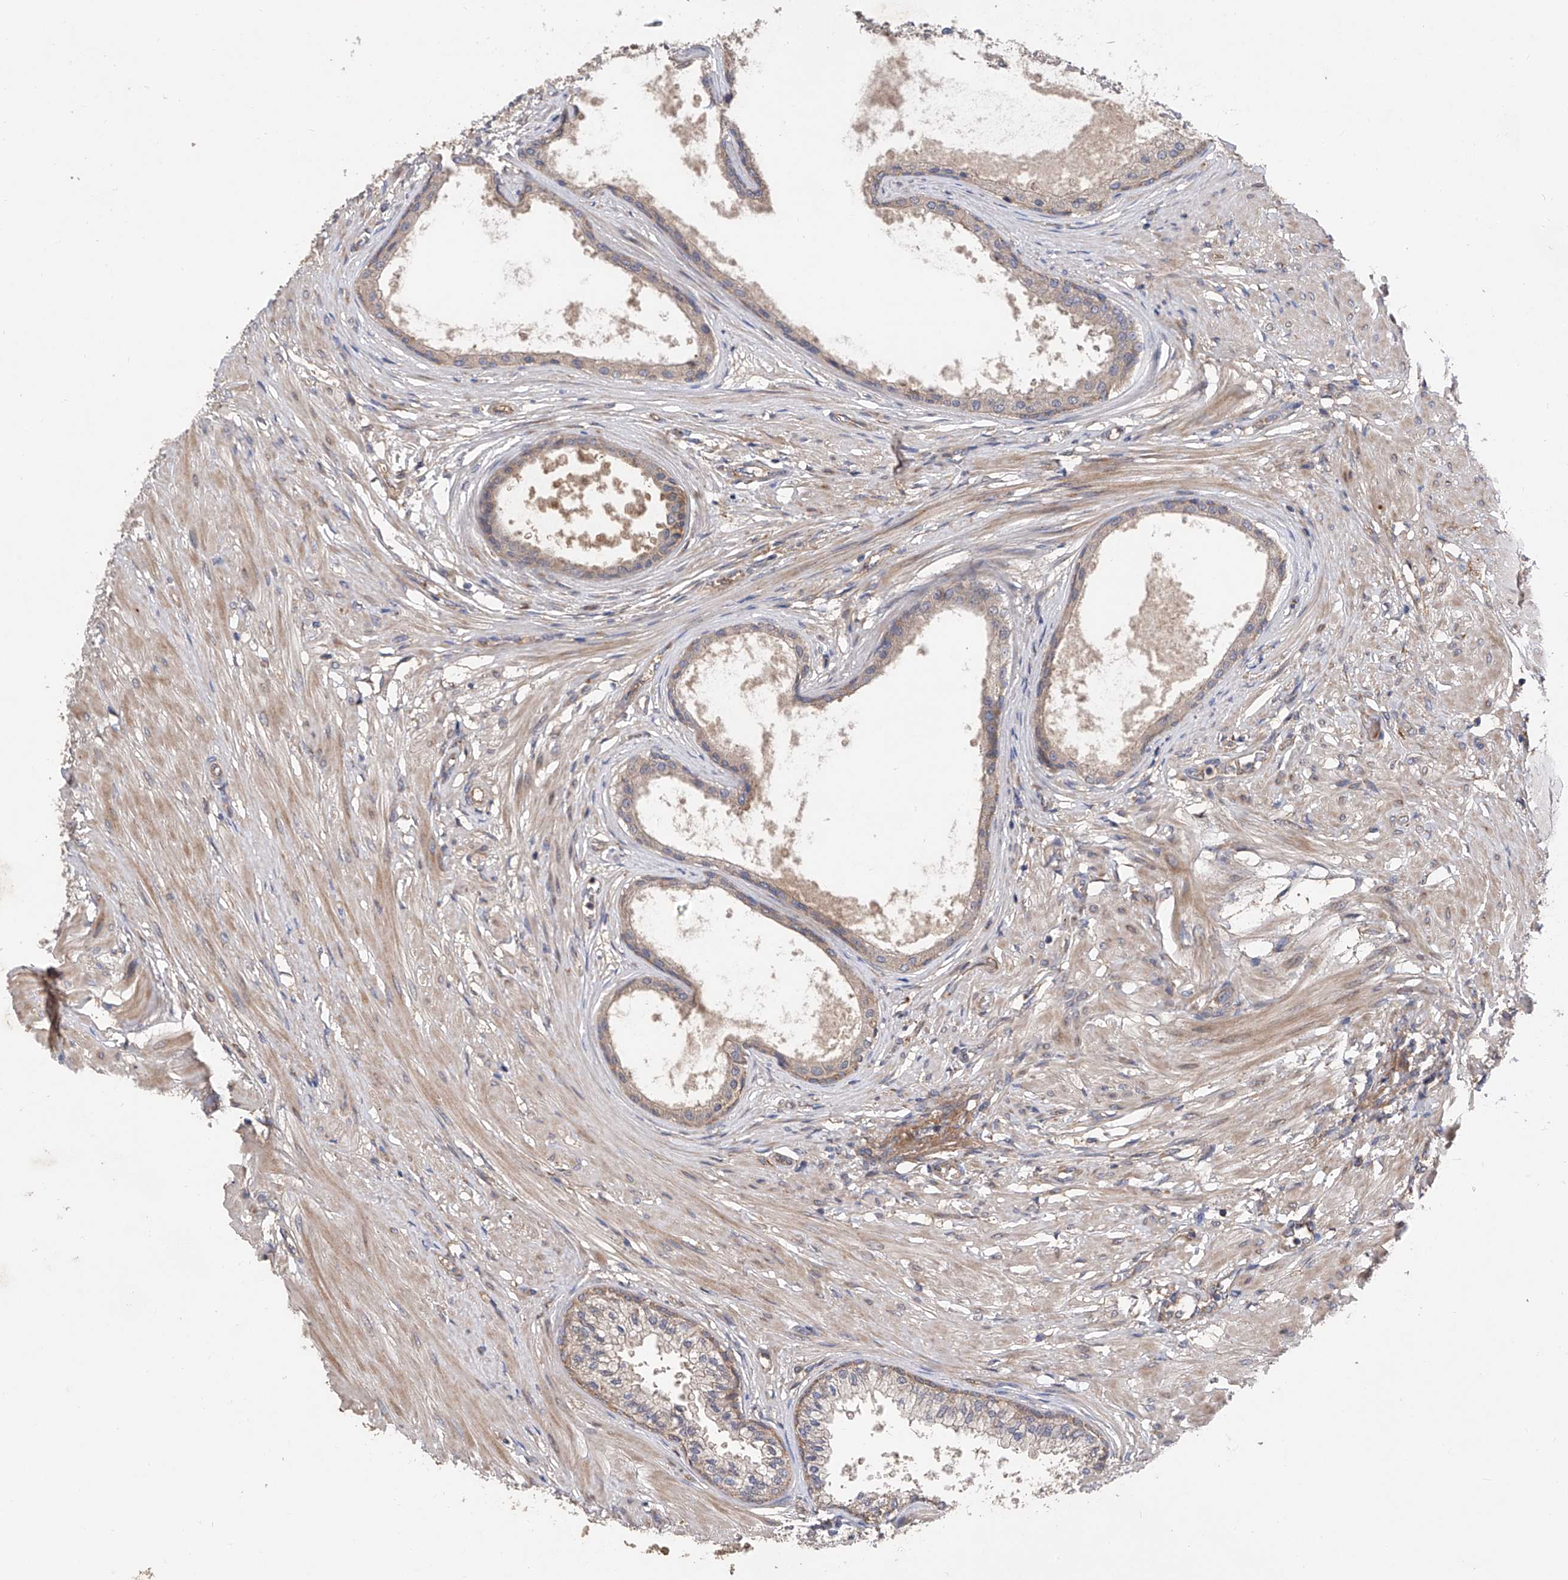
{"staining": {"intensity": "weak", "quantity": ">75%", "location": "cytoplasmic/membranous"}, "tissue": "prostate", "cell_type": "Glandular cells", "image_type": "normal", "snomed": [{"axis": "morphology", "description": "Normal tissue, NOS"}, {"axis": "topography", "description": "Prostate"}], "caption": "A high-resolution photomicrograph shows IHC staining of benign prostate, which displays weak cytoplasmic/membranous staining in about >75% of glandular cells.", "gene": "PTK2", "patient": {"sex": "male", "age": 48}}